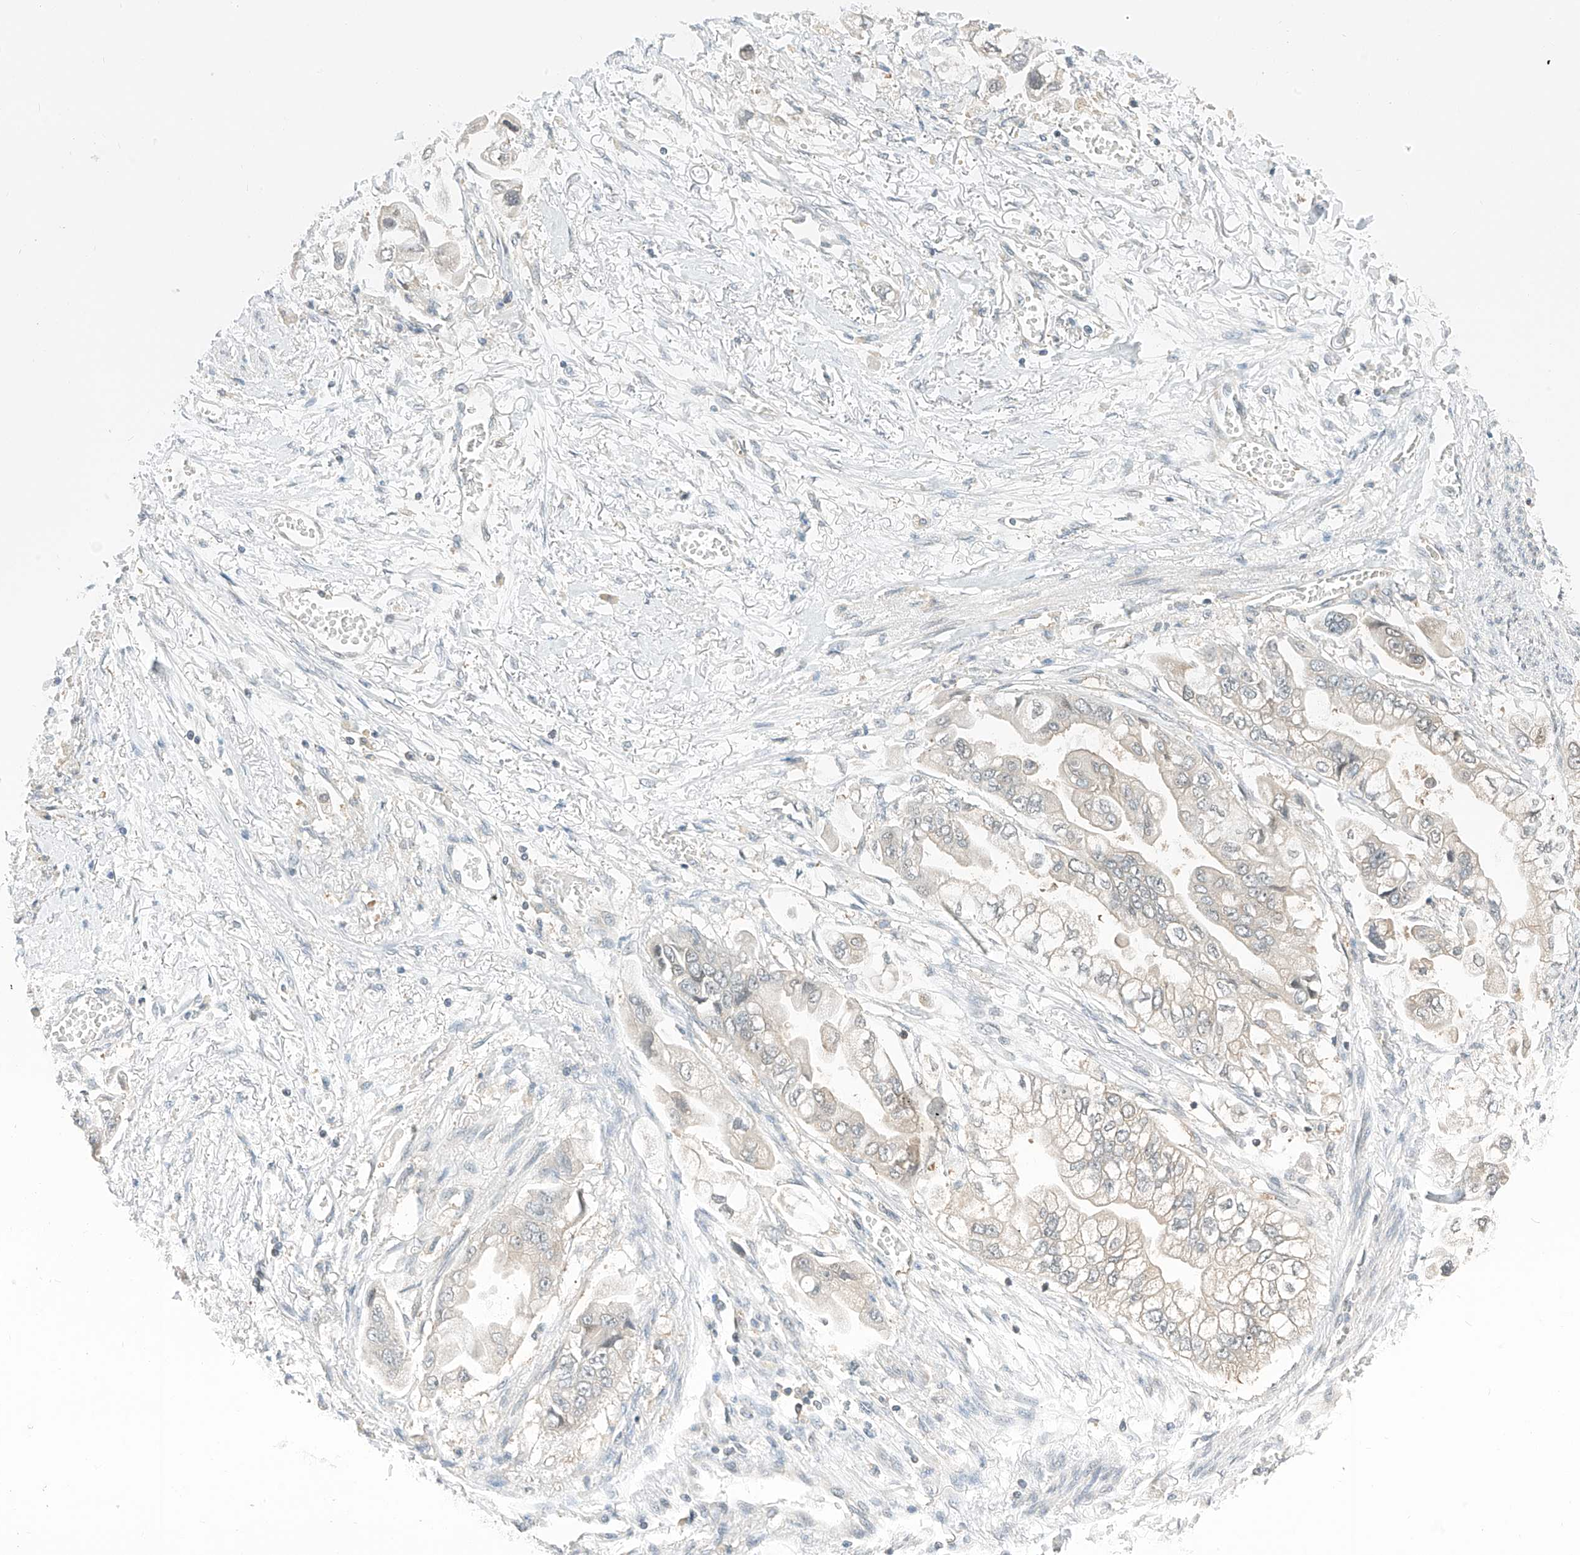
{"staining": {"intensity": "weak", "quantity": "<25%", "location": "cytoplasmic/membranous"}, "tissue": "stomach cancer", "cell_type": "Tumor cells", "image_type": "cancer", "snomed": [{"axis": "morphology", "description": "Adenocarcinoma, NOS"}, {"axis": "topography", "description": "Stomach"}], "caption": "DAB immunohistochemical staining of stomach cancer demonstrates no significant staining in tumor cells.", "gene": "PPA2", "patient": {"sex": "male", "age": 62}}